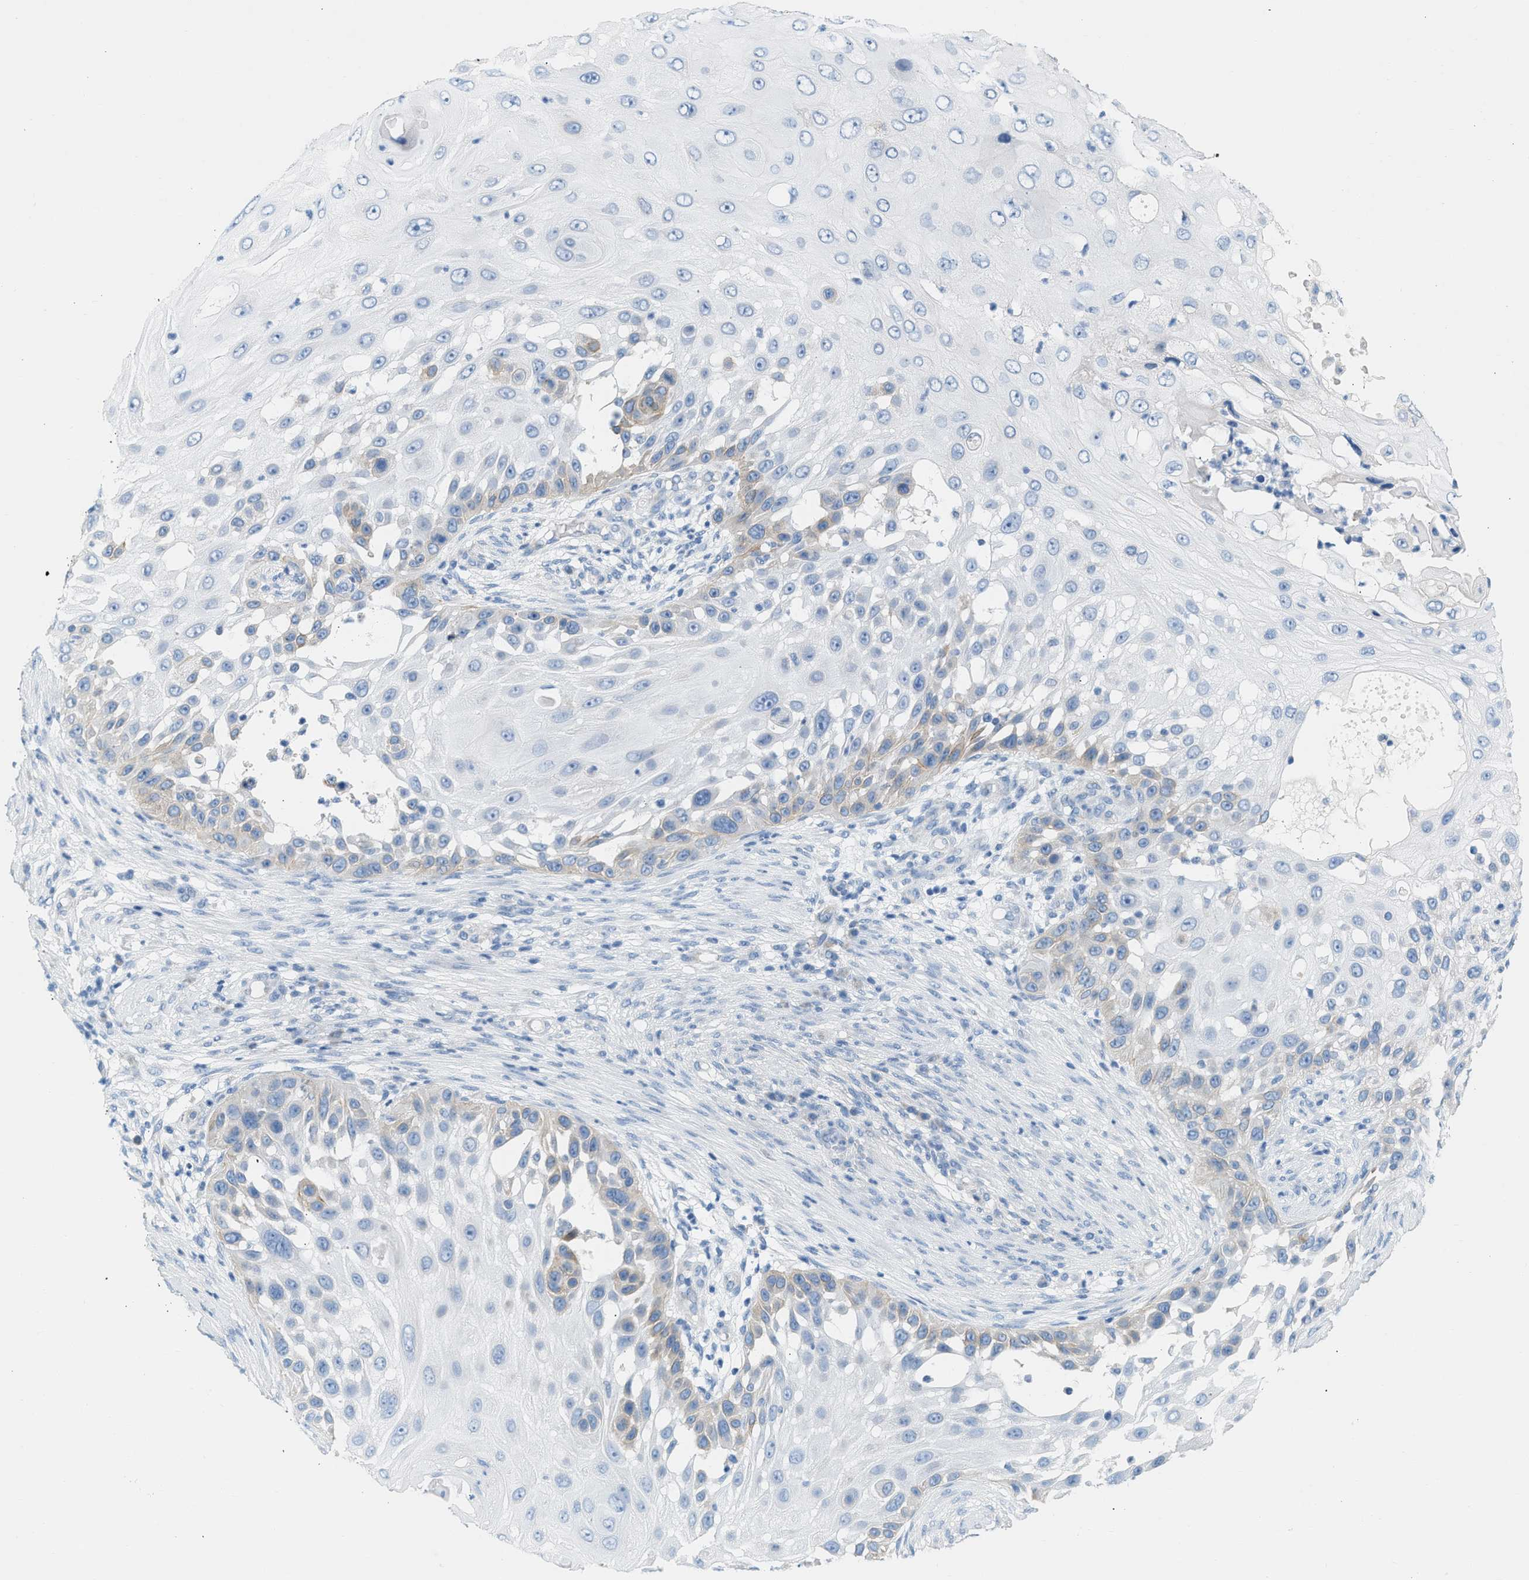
{"staining": {"intensity": "weak", "quantity": "<25%", "location": "cytoplasmic/membranous"}, "tissue": "skin cancer", "cell_type": "Tumor cells", "image_type": "cancer", "snomed": [{"axis": "morphology", "description": "Squamous cell carcinoma, NOS"}, {"axis": "topography", "description": "Skin"}], "caption": "Tumor cells are negative for brown protein staining in skin squamous cell carcinoma.", "gene": "NDUFS8", "patient": {"sex": "female", "age": 44}}